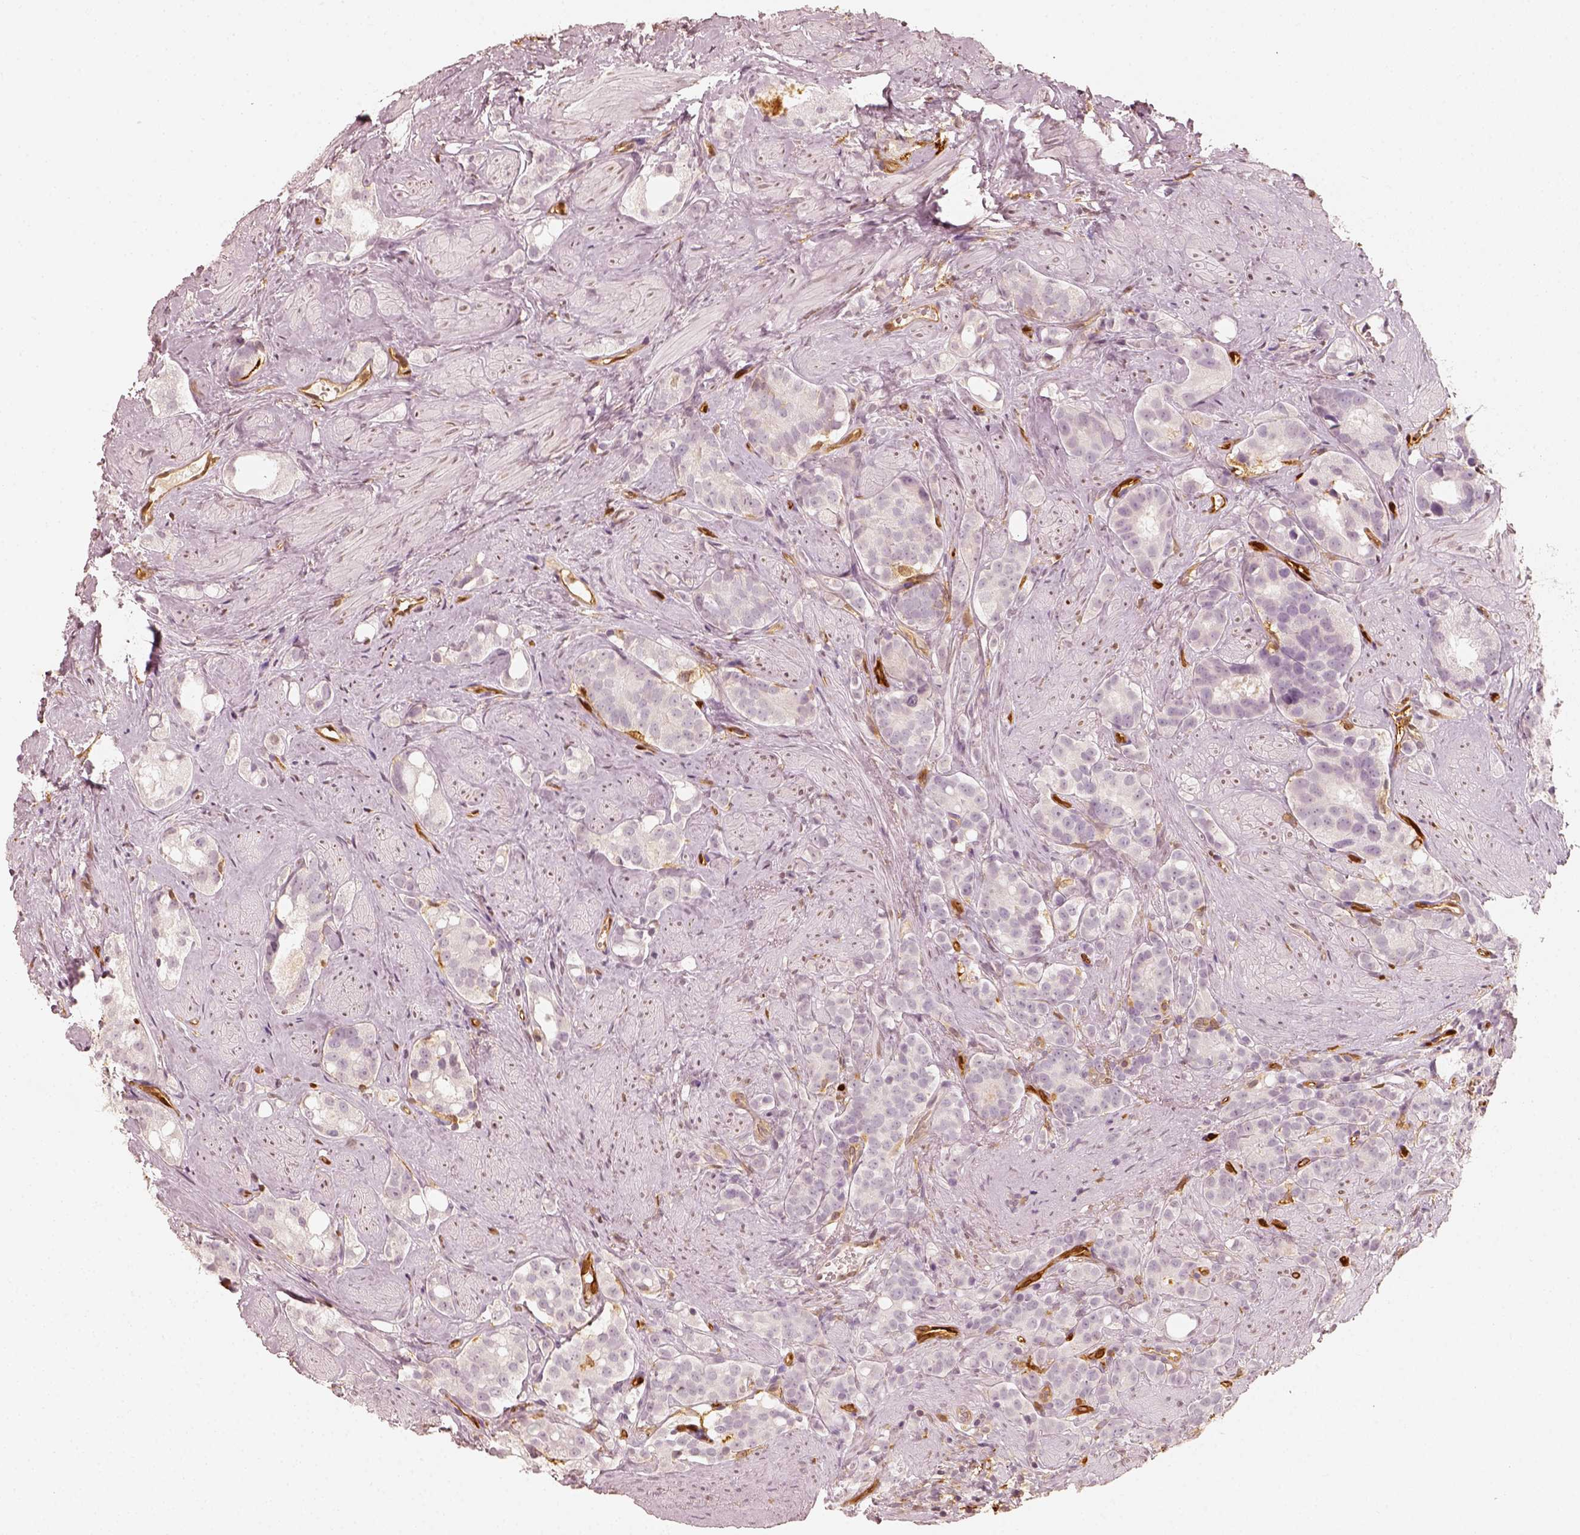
{"staining": {"intensity": "negative", "quantity": "none", "location": "none"}, "tissue": "prostate cancer", "cell_type": "Tumor cells", "image_type": "cancer", "snomed": [{"axis": "morphology", "description": "Adenocarcinoma, High grade"}, {"axis": "topography", "description": "Prostate"}], "caption": "The histopathology image displays no staining of tumor cells in prostate cancer (high-grade adenocarcinoma). (Immunohistochemistry, brightfield microscopy, high magnification).", "gene": "FSCN1", "patient": {"sex": "male", "age": 75}}